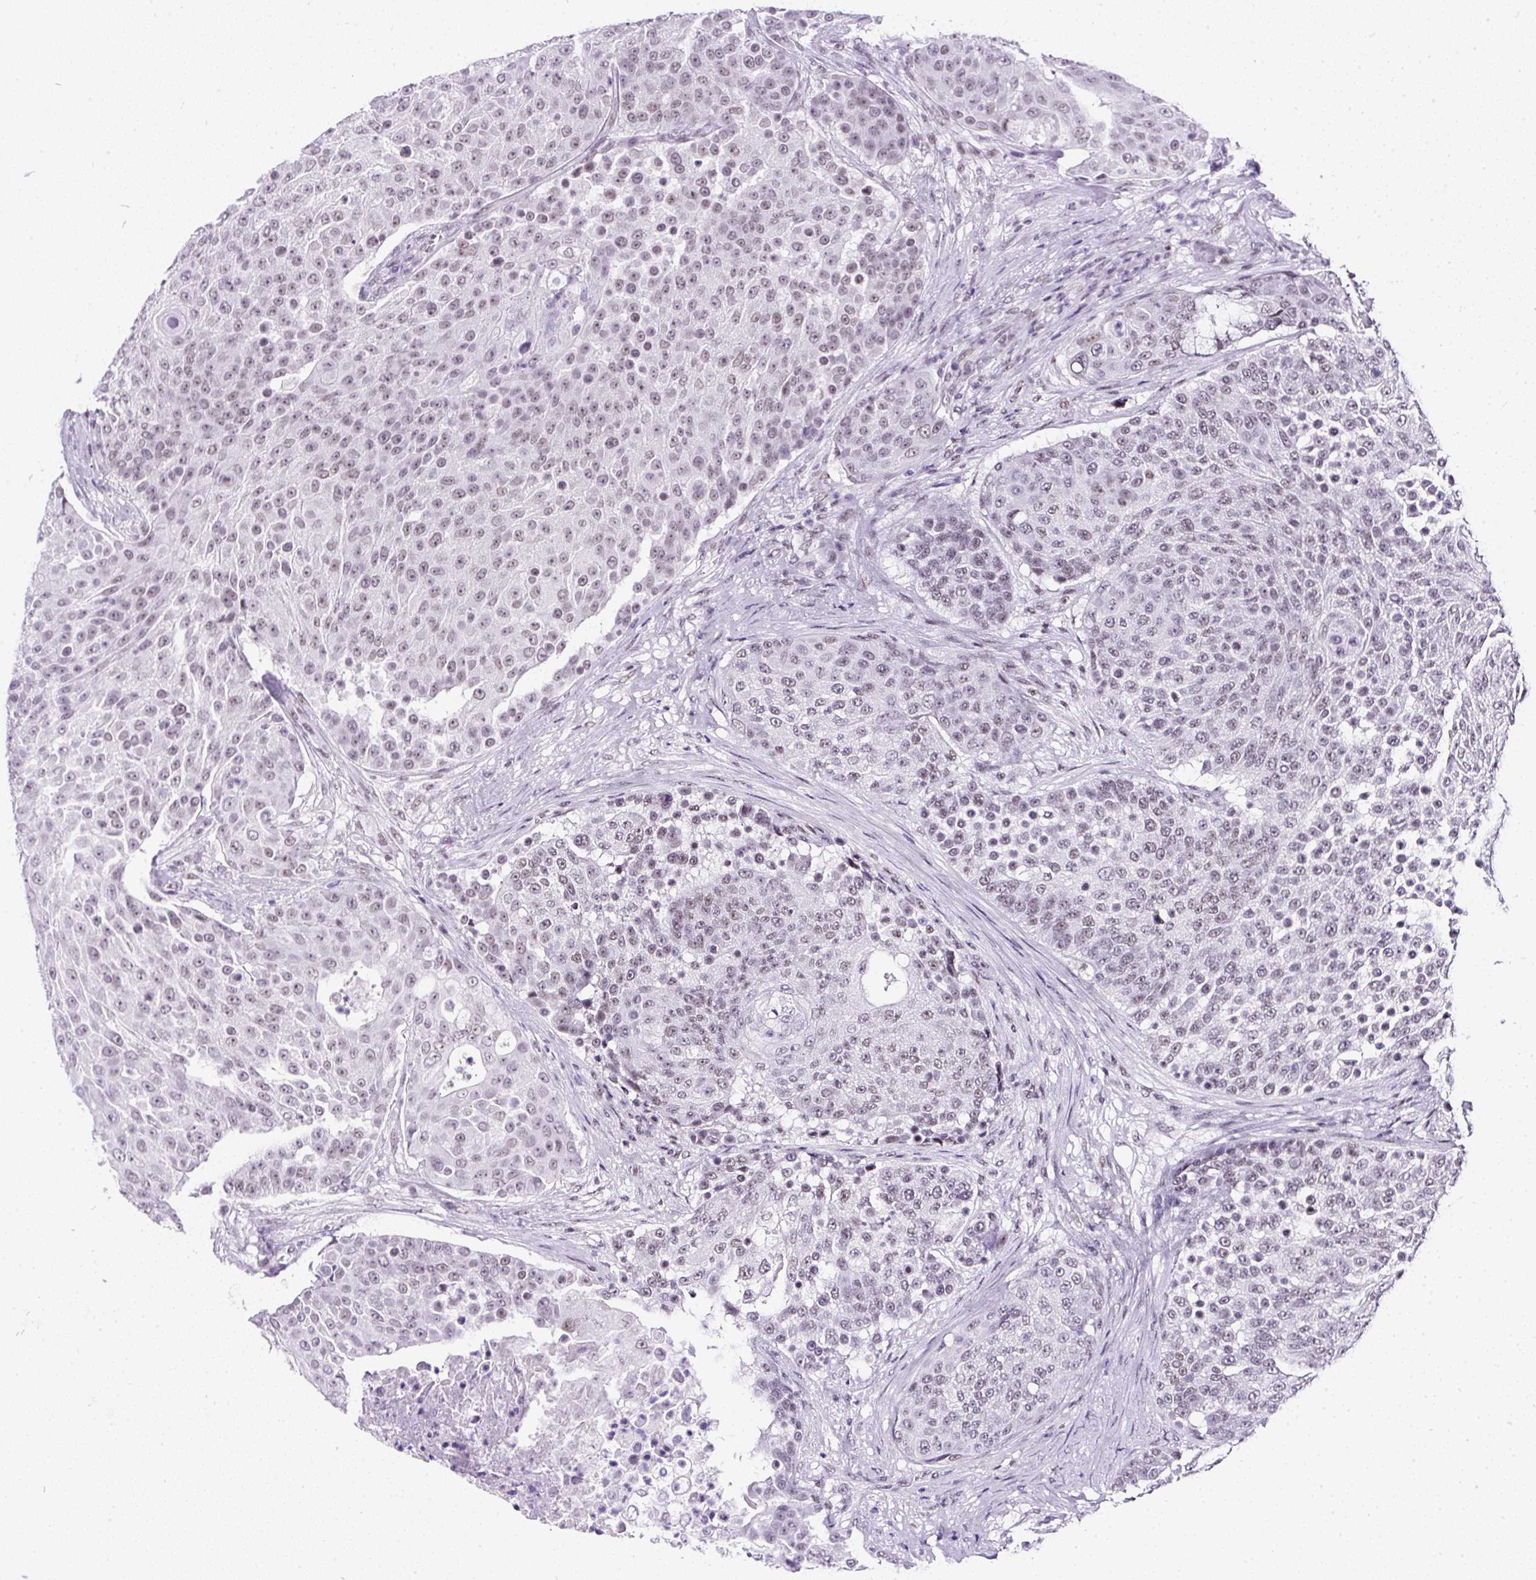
{"staining": {"intensity": "weak", "quantity": "25%-75%", "location": "nuclear"}, "tissue": "urothelial cancer", "cell_type": "Tumor cells", "image_type": "cancer", "snomed": [{"axis": "morphology", "description": "Urothelial carcinoma, High grade"}, {"axis": "topography", "description": "Urinary bladder"}], "caption": "This histopathology image shows IHC staining of urothelial cancer, with low weak nuclear expression in approximately 25%-75% of tumor cells.", "gene": "PLCXD2", "patient": {"sex": "female", "age": 63}}